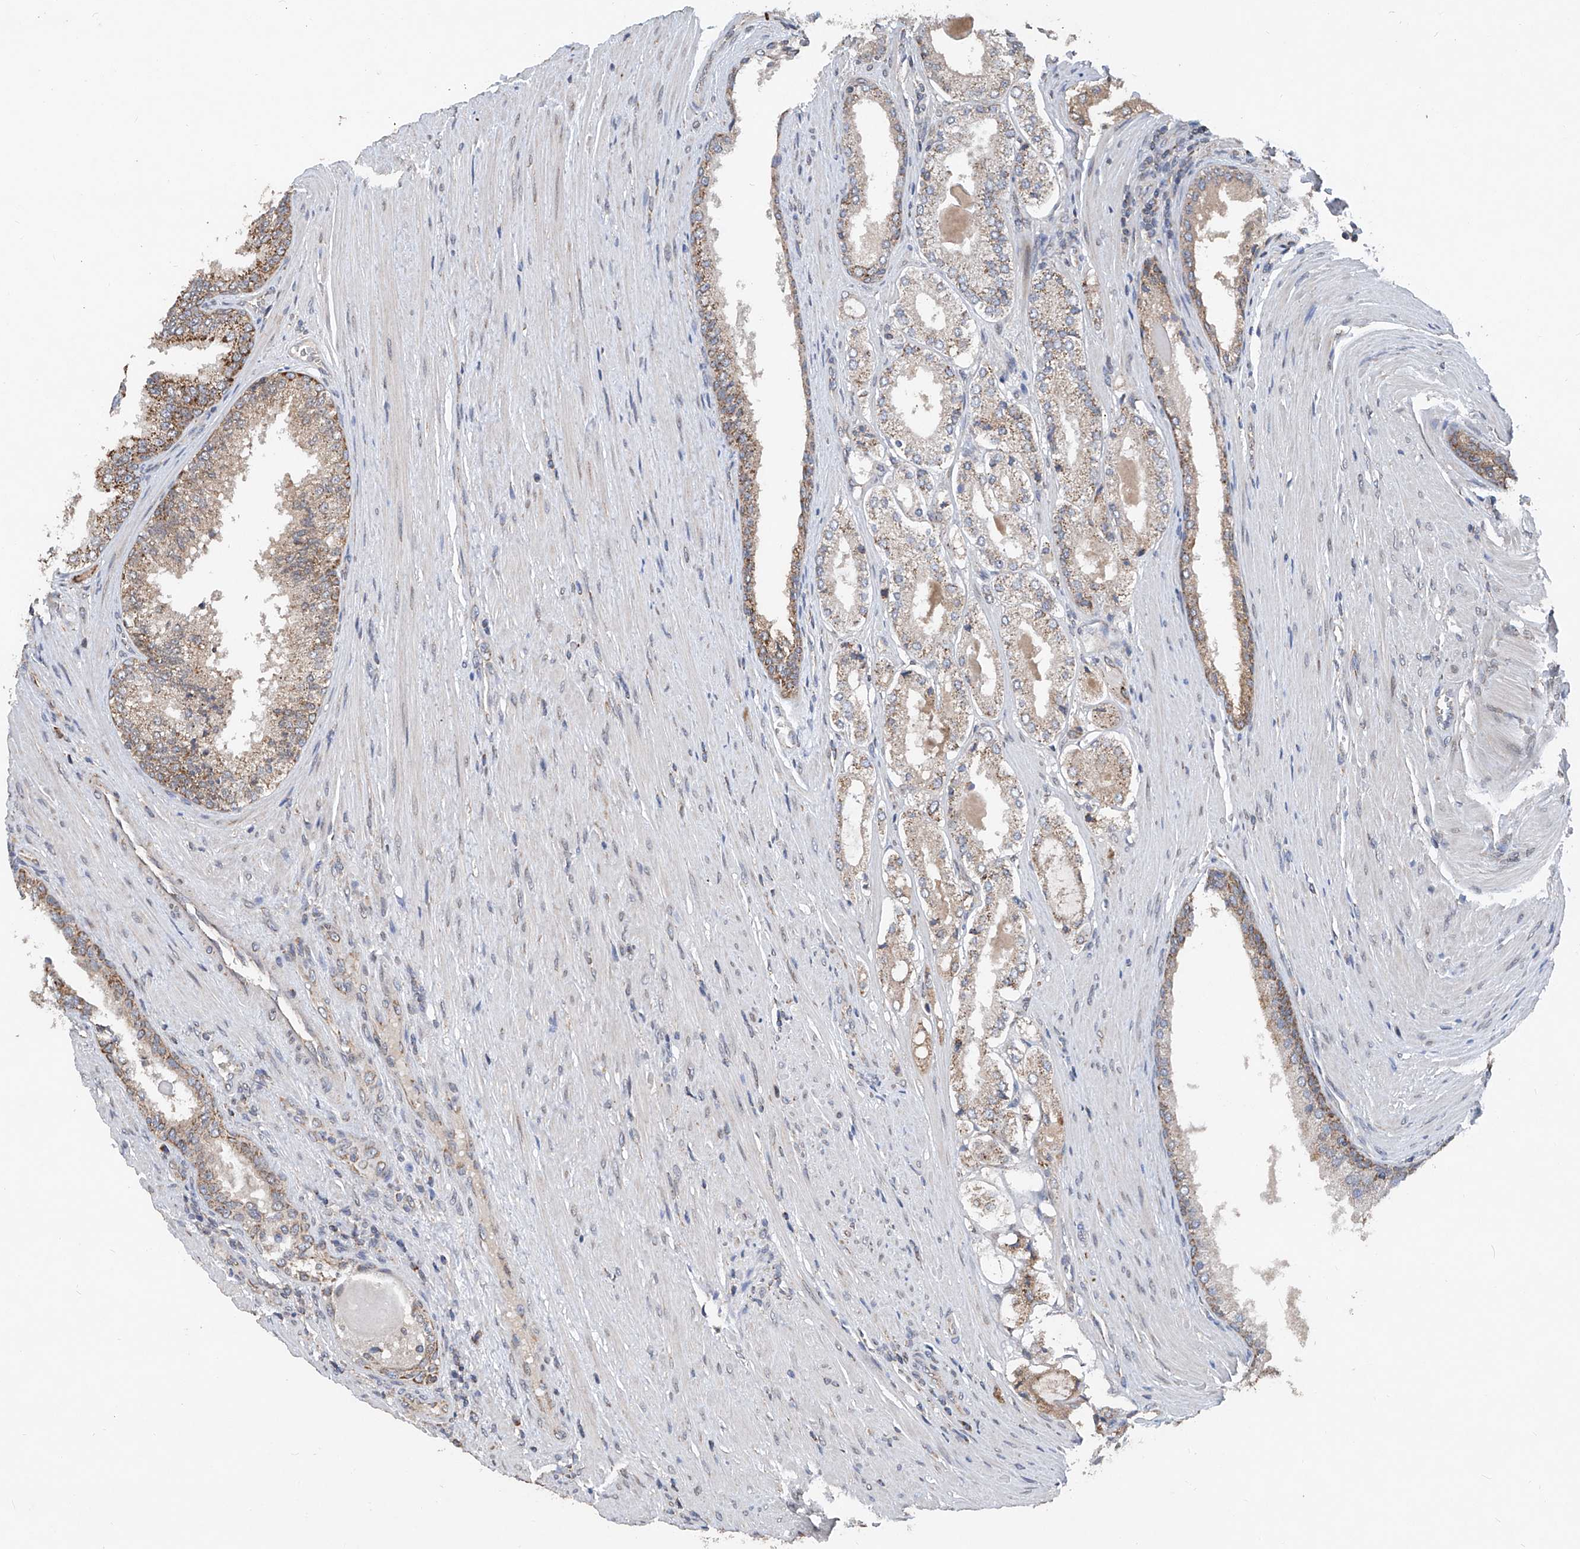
{"staining": {"intensity": "weak", "quantity": ">75%", "location": "cytoplasmic/membranous"}, "tissue": "prostate cancer", "cell_type": "Tumor cells", "image_type": "cancer", "snomed": [{"axis": "morphology", "description": "Adenocarcinoma, High grade"}, {"axis": "topography", "description": "Prostate"}], "caption": "Protein staining of prostate cancer tissue shows weak cytoplasmic/membranous positivity in approximately >75% of tumor cells. (DAB IHC with brightfield microscopy, high magnification).", "gene": "BCKDHB", "patient": {"sex": "male", "age": 60}}